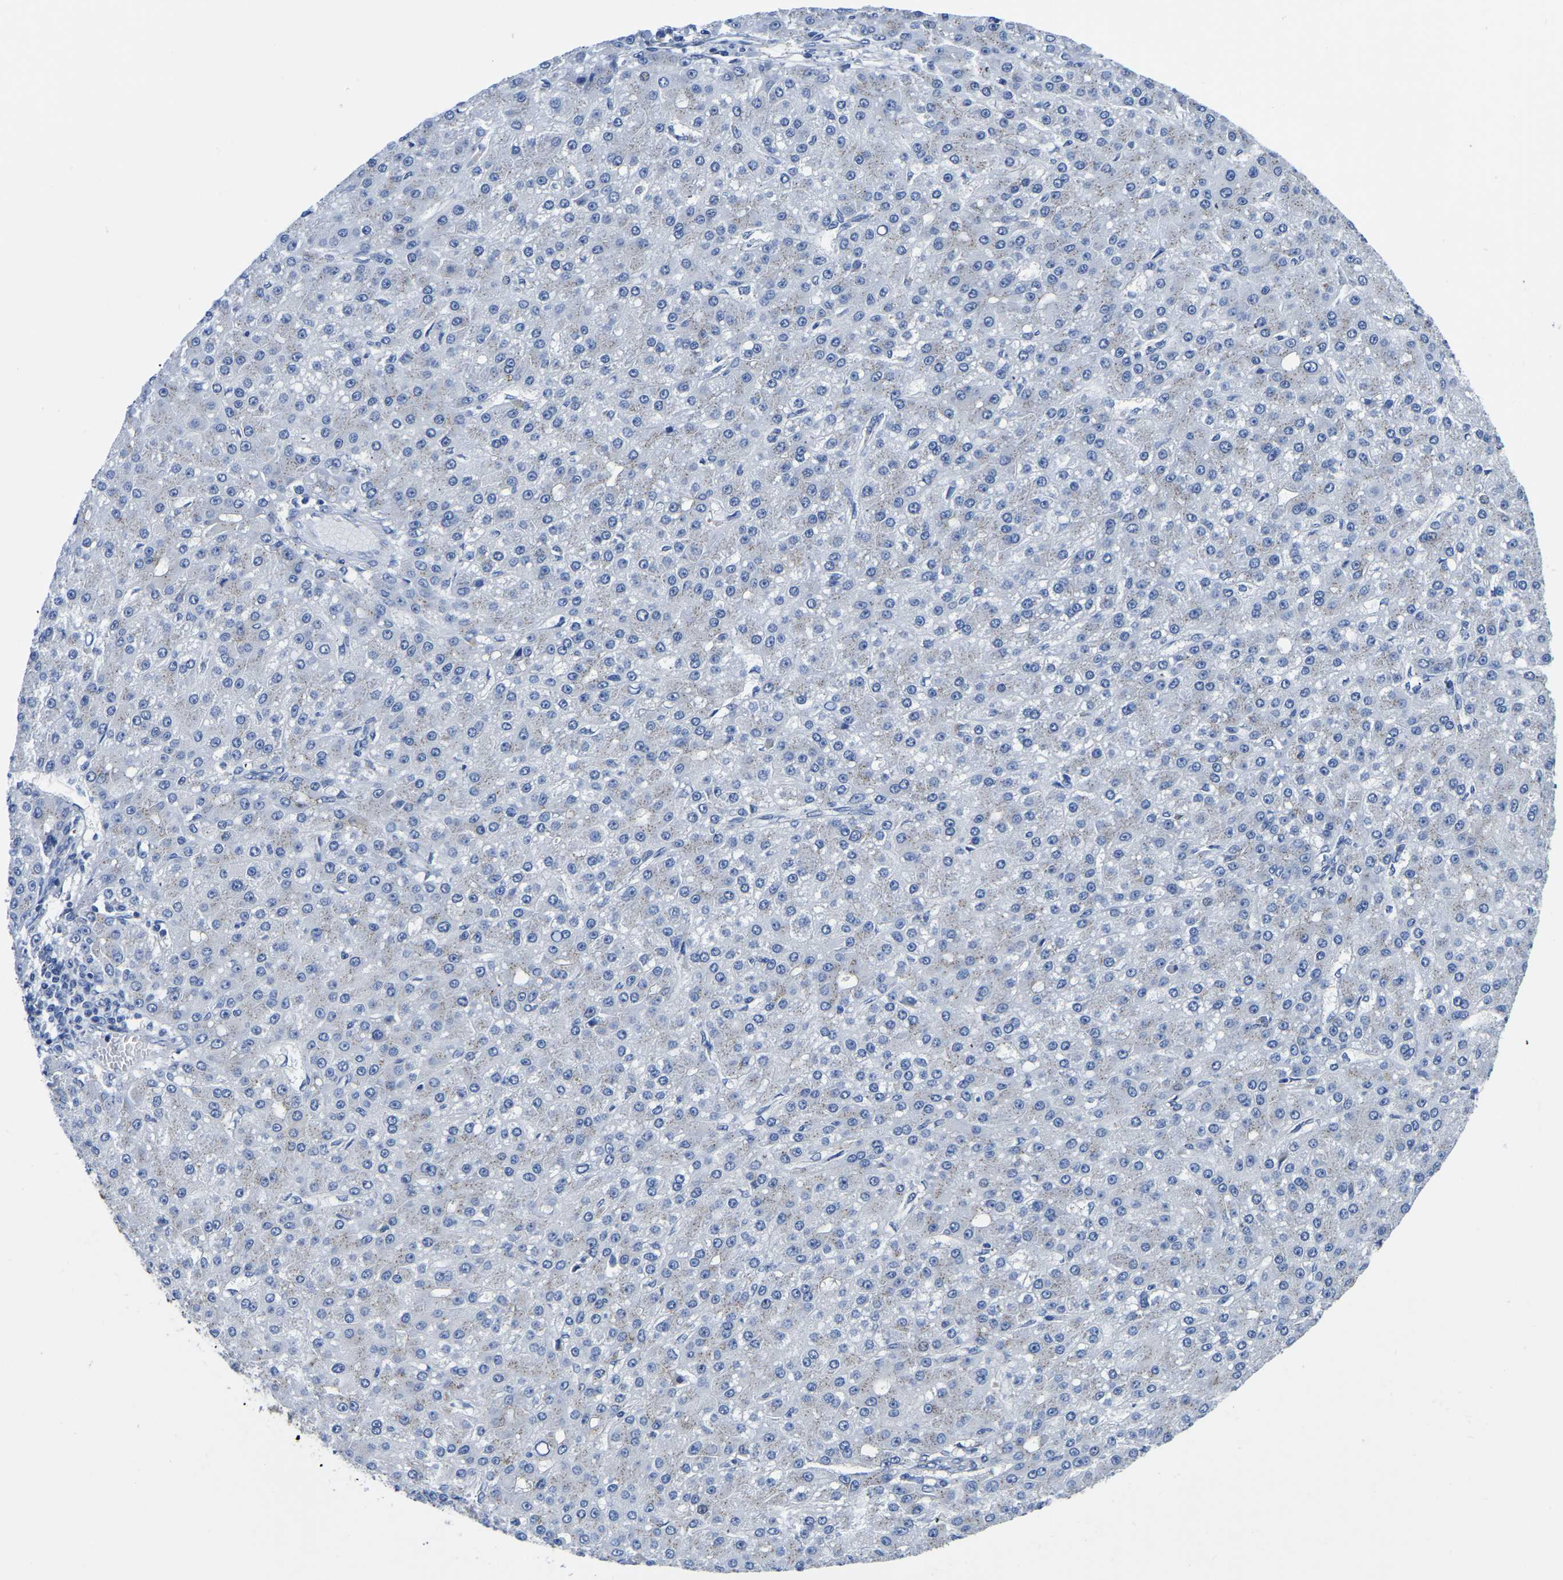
{"staining": {"intensity": "negative", "quantity": "none", "location": "none"}, "tissue": "liver cancer", "cell_type": "Tumor cells", "image_type": "cancer", "snomed": [{"axis": "morphology", "description": "Carcinoma, Hepatocellular, NOS"}, {"axis": "topography", "description": "Liver"}], "caption": "The histopathology image reveals no significant positivity in tumor cells of liver cancer.", "gene": "TFG", "patient": {"sex": "male", "age": 67}}